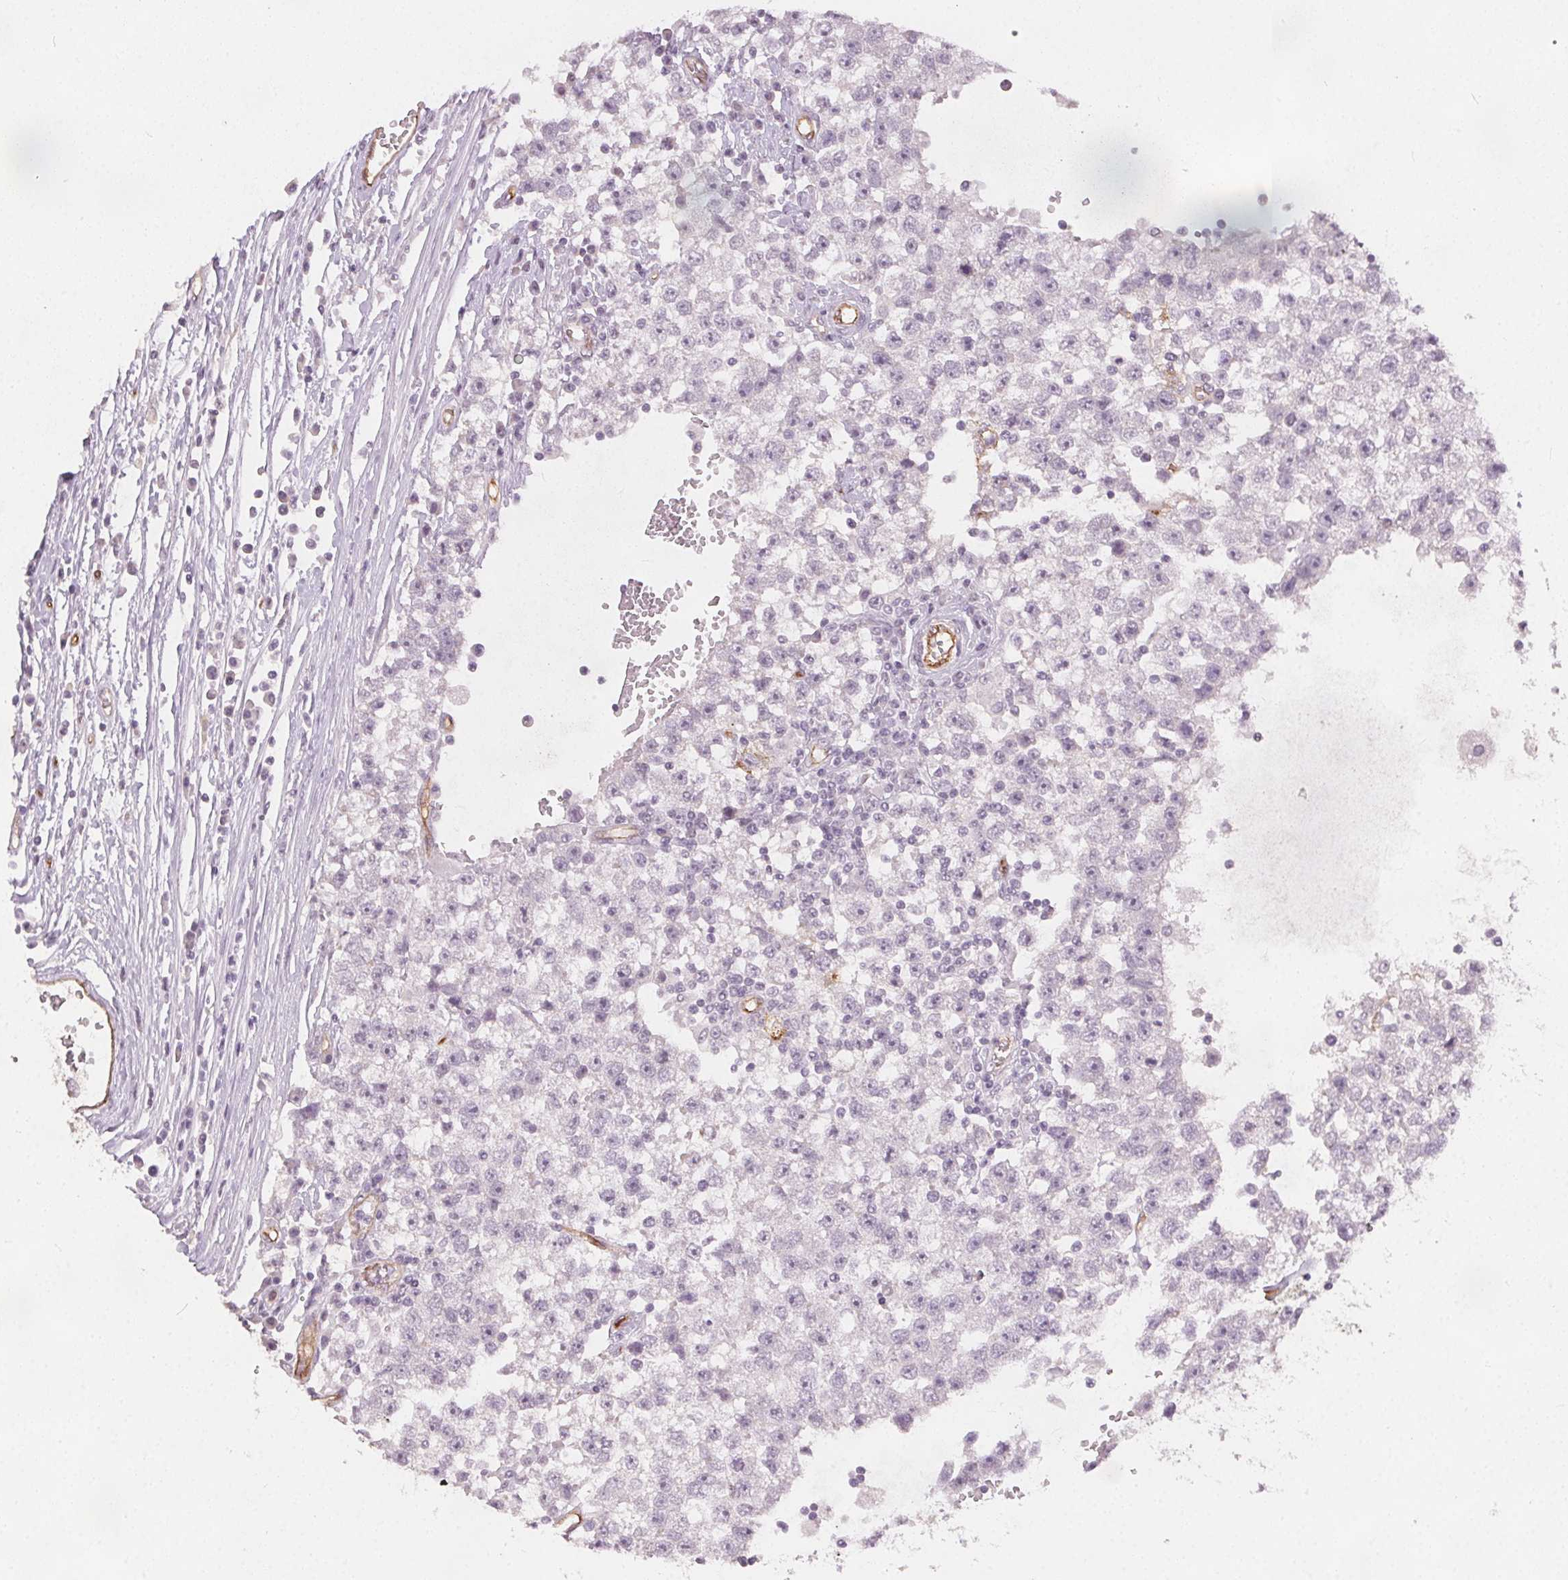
{"staining": {"intensity": "negative", "quantity": "none", "location": "none"}, "tissue": "testis cancer", "cell_type": "Tumor cells", "image_type": "cancer", "snomed": [{"axis": "morphology", "description": "Seminoma, NOS"}, {"axis": "topography", "description": "Testis"}], "caption": "This is an immunohistochemistry (IHC) histopathology image of testis cancer (seminoma). There is no staining in tumor cells.", "gene": "PODXL", "patient": {"sex": "male", "age": 34}}